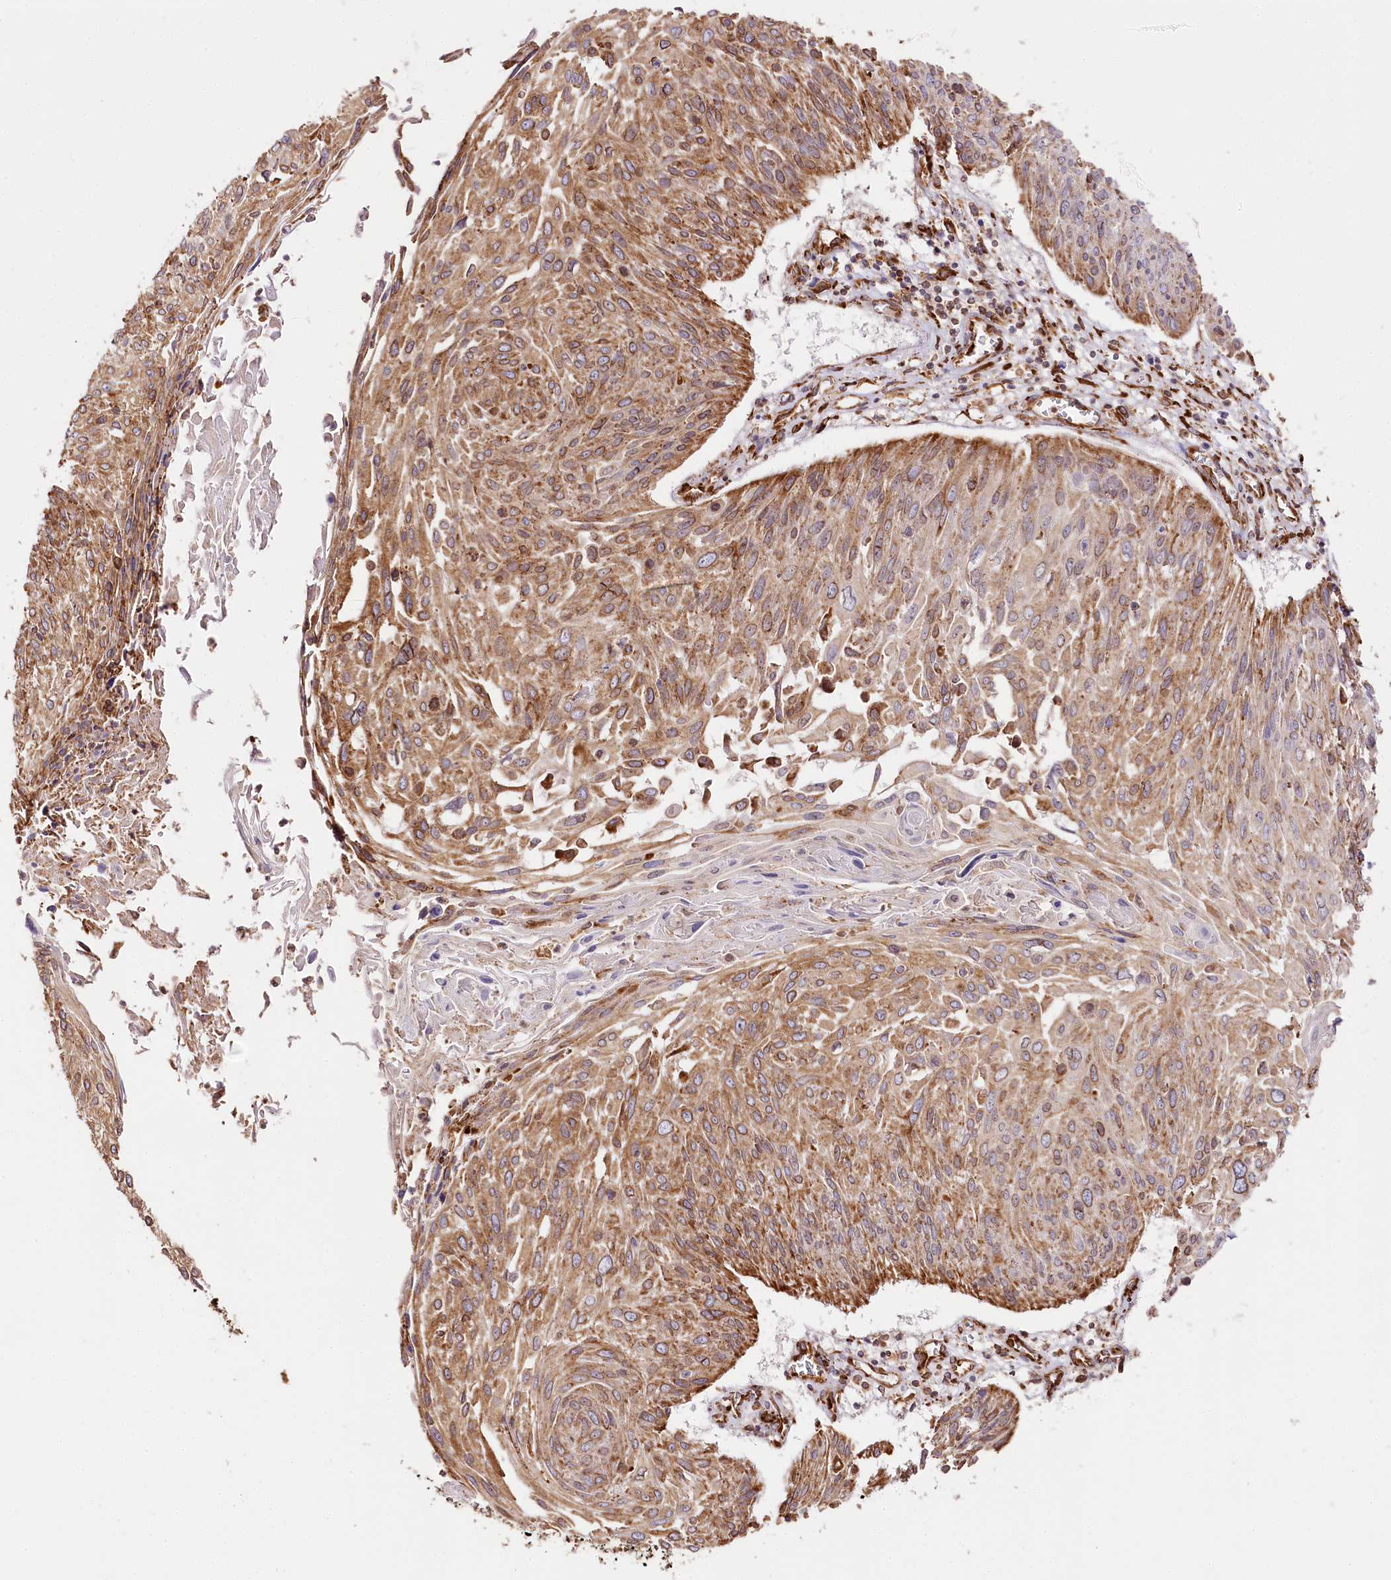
{"staining": {"intensity": "moderate", "quantity": ">75%", "location": "cytoplasmic/membranous"}, "tissue": "cervical cancer", "cell_type": "Tumor cells", "image_type": "cancer", "snomed": [{"axis": "morphology", "description": "Squamous cell carcinoma, NOS"}, {"axis": "topography", "description": "Cervix"}], "caption": "Moderate cytoplasmic/membranous positivity is seen in about >75% of tumor cells in squamous cell carcinoma (cervical).", "gene": "CNPY2", "patient": {"sex": "female", "age": 51}}